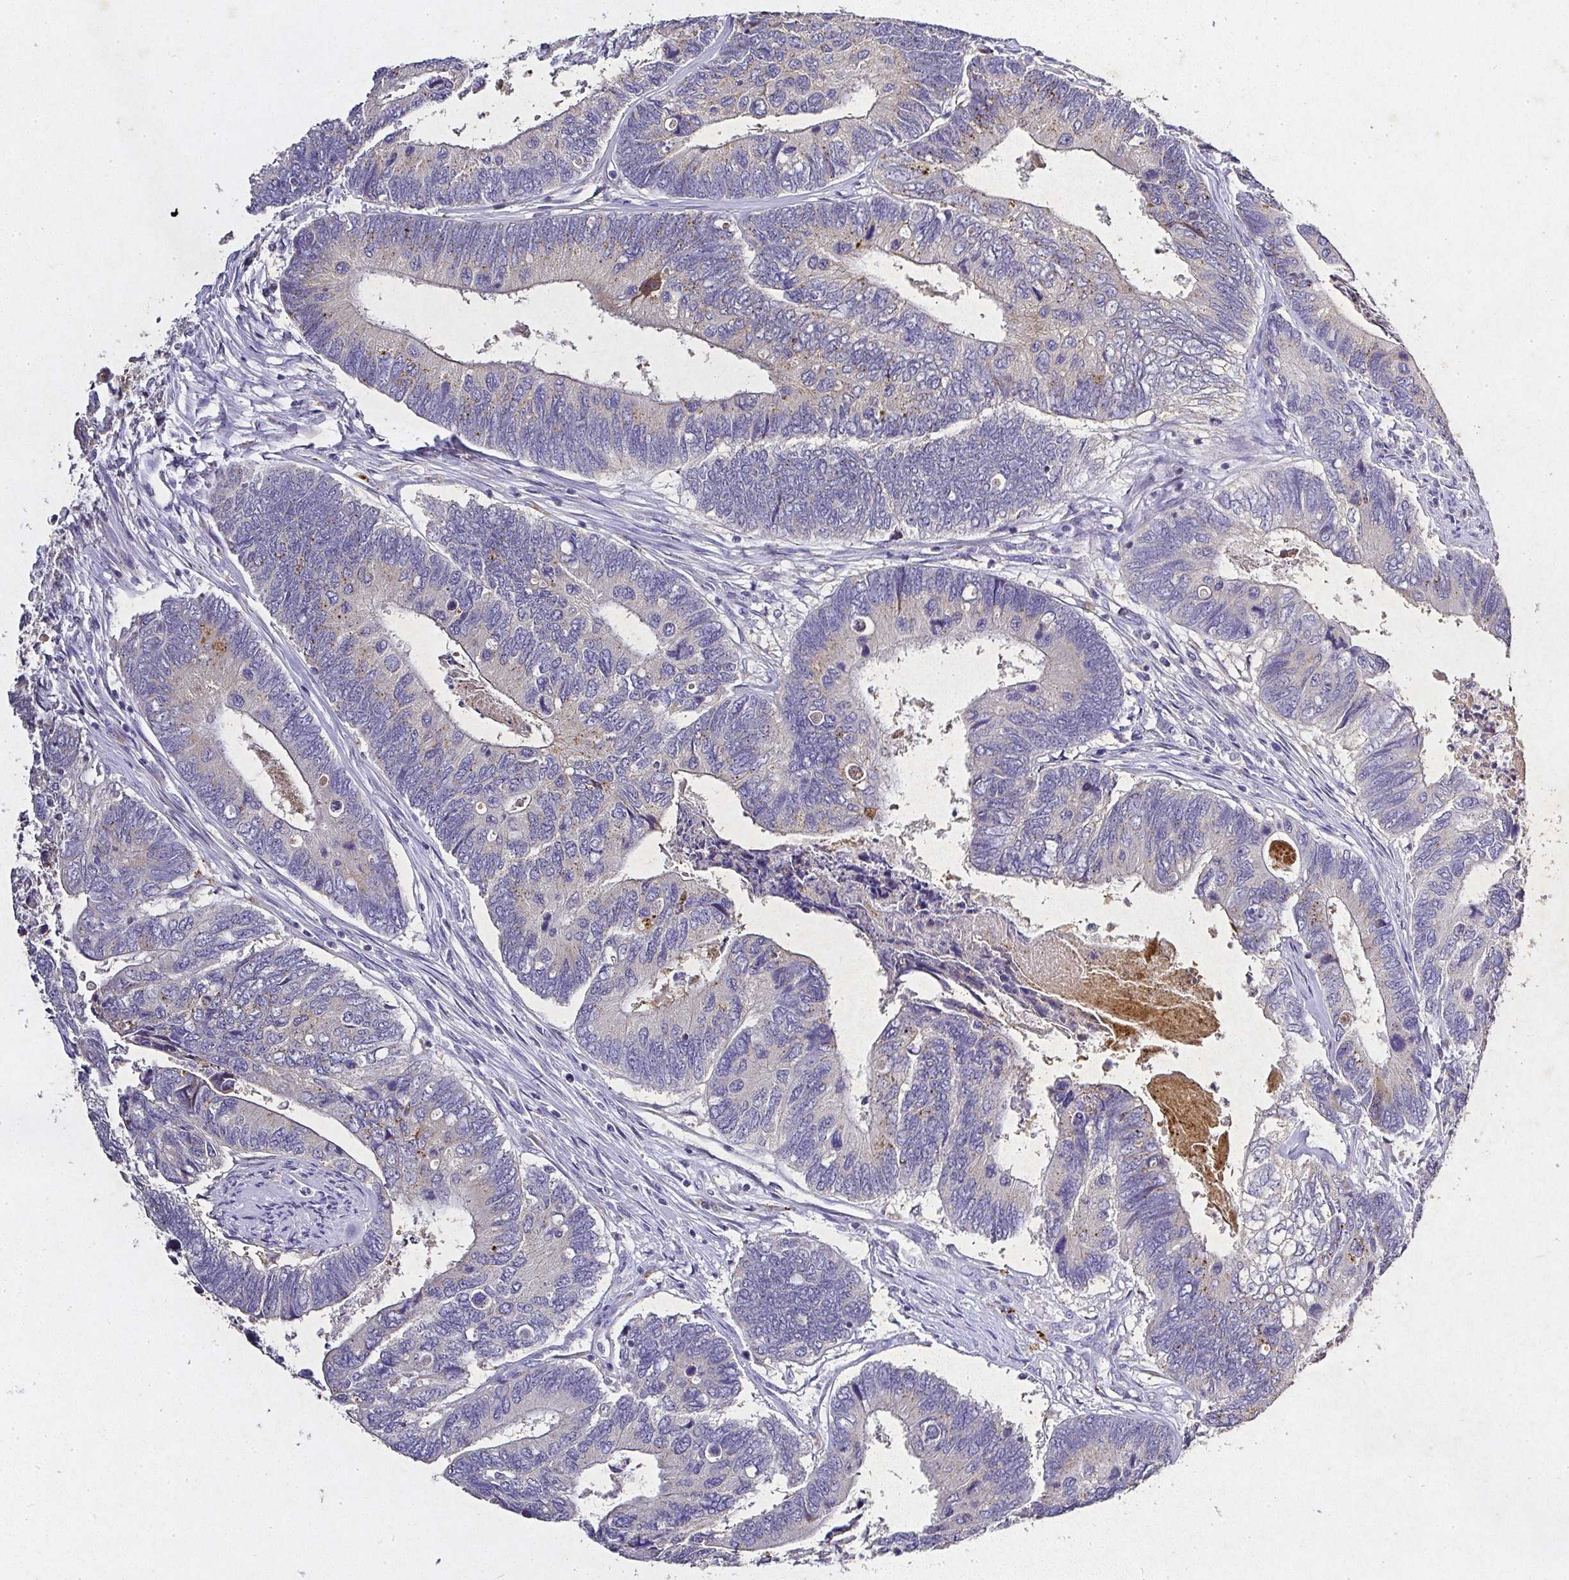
{"staining": {"intensity": "moderate", "quantity": "<25%", "location": "cytoplasmic/membranous"}, "tissue": "colorectal cancer", "cell_type": "Tumor cells", "image_type": "cancer", "snomed": [{"axis": "morphology", "description": "Adenocarcinoma, NOS"}, {"axis": "topography", "description": "Colon"}], "caption": "The image displays immunohistochemical staining of colorectal cancer. There is moderate cytoplasmic/membranous positivity is present in about <25% of tumor cells. (DAB IHC with brightfield microscopy, high magnification).", "gene": "RPS2", "patient": {"sex": "female", "age": 67}}